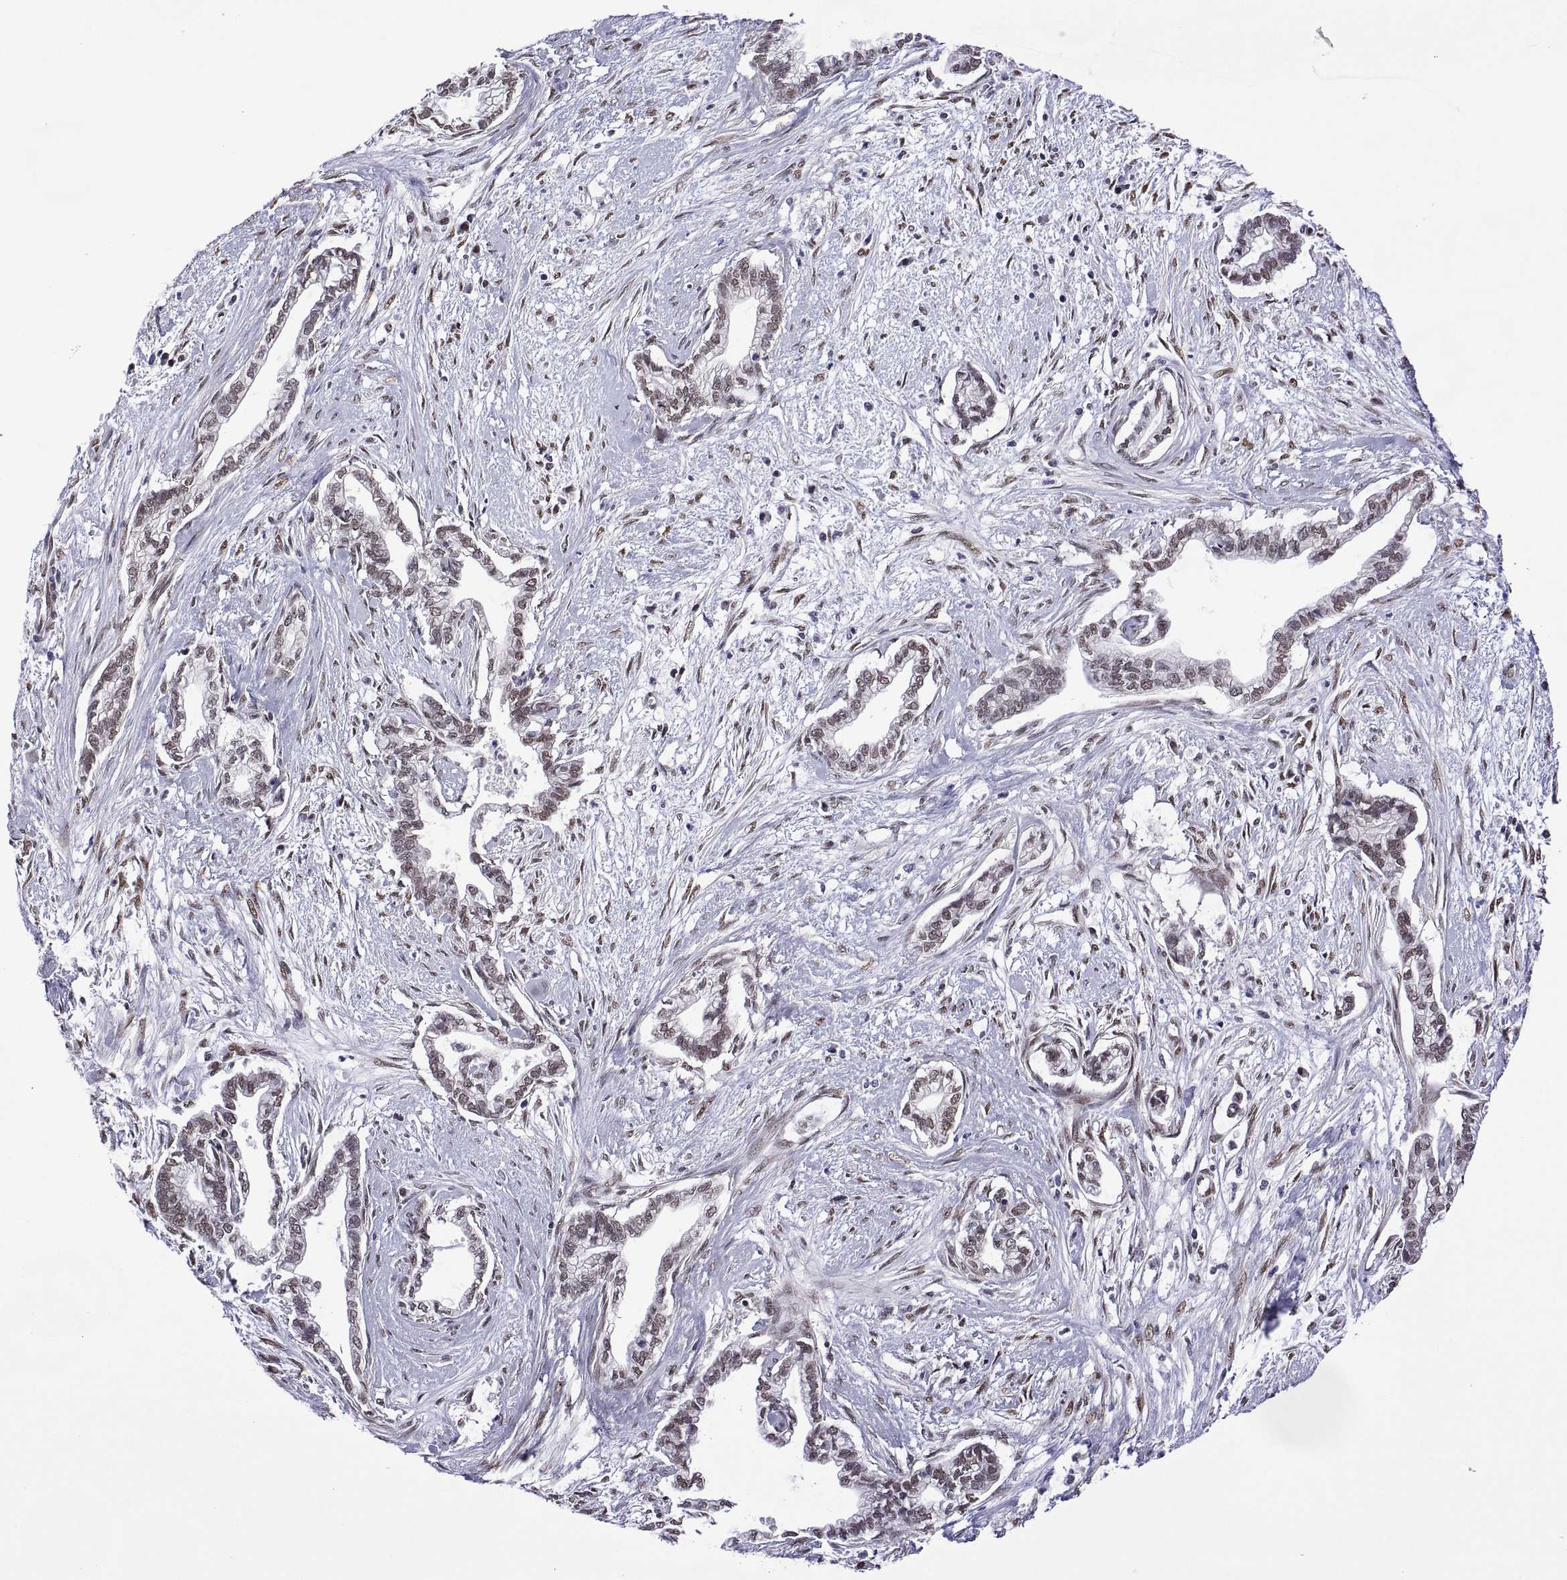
{"staining": {"intensity": "weak", "quantity": ">75%", "location": "nuclear"}, "tissue": "cervical cancer", "cell_type": "Tumor cells", "image_type": "cancer", "snomed": [{"axis": "morphology", "description": "Adenocarcinoma, NOS"}, {"axis": "topography", "description": "Cervix"}], "caption": "Adenocarcinoma (cervical) was stained to show a protein in brown. There is low levels of weak nuclear positivity in about >75% of tumor cells. The protein of interest is shown in brown color, while the nuclei are stained blue.", "gene": "NR4A1", "patient": {"sex": "female", "age": 62}}